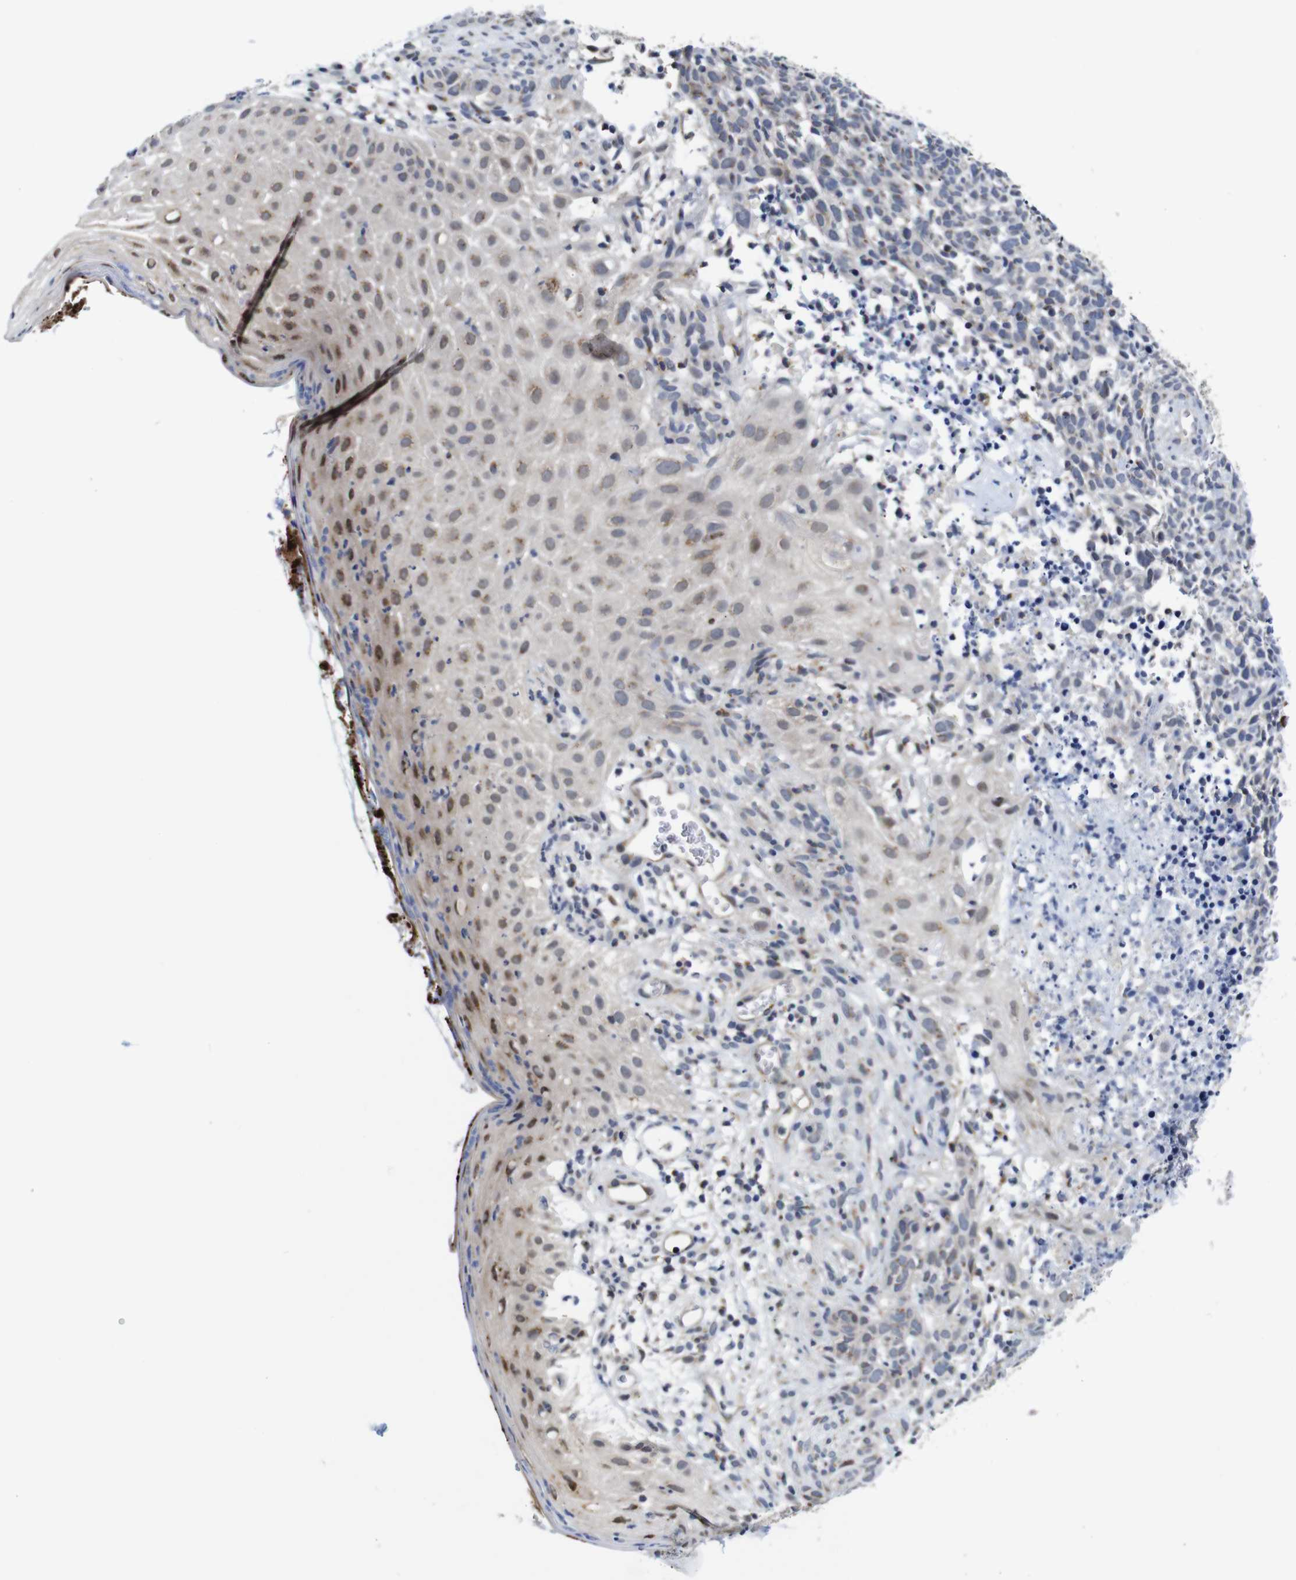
{"staining": {"intensity": "weak", "quantity": "<25%", "location": "cytoplasmic/membranous"}, "tissue": "skin cancer", "cell_type": "Tumor cells", "image_type": "cancer", "snomed": [{"axis": "morphology", "description": "Basal cell carcinoma"}, {"axis": "topography", "description": "Skin"}], "caption": "The photomicrograph exhibits no staining of tumor cells in skin cancer (basal cell carcinoma).", "gene": "FURIN", "patient": {"sex": "female", "age": 84}}